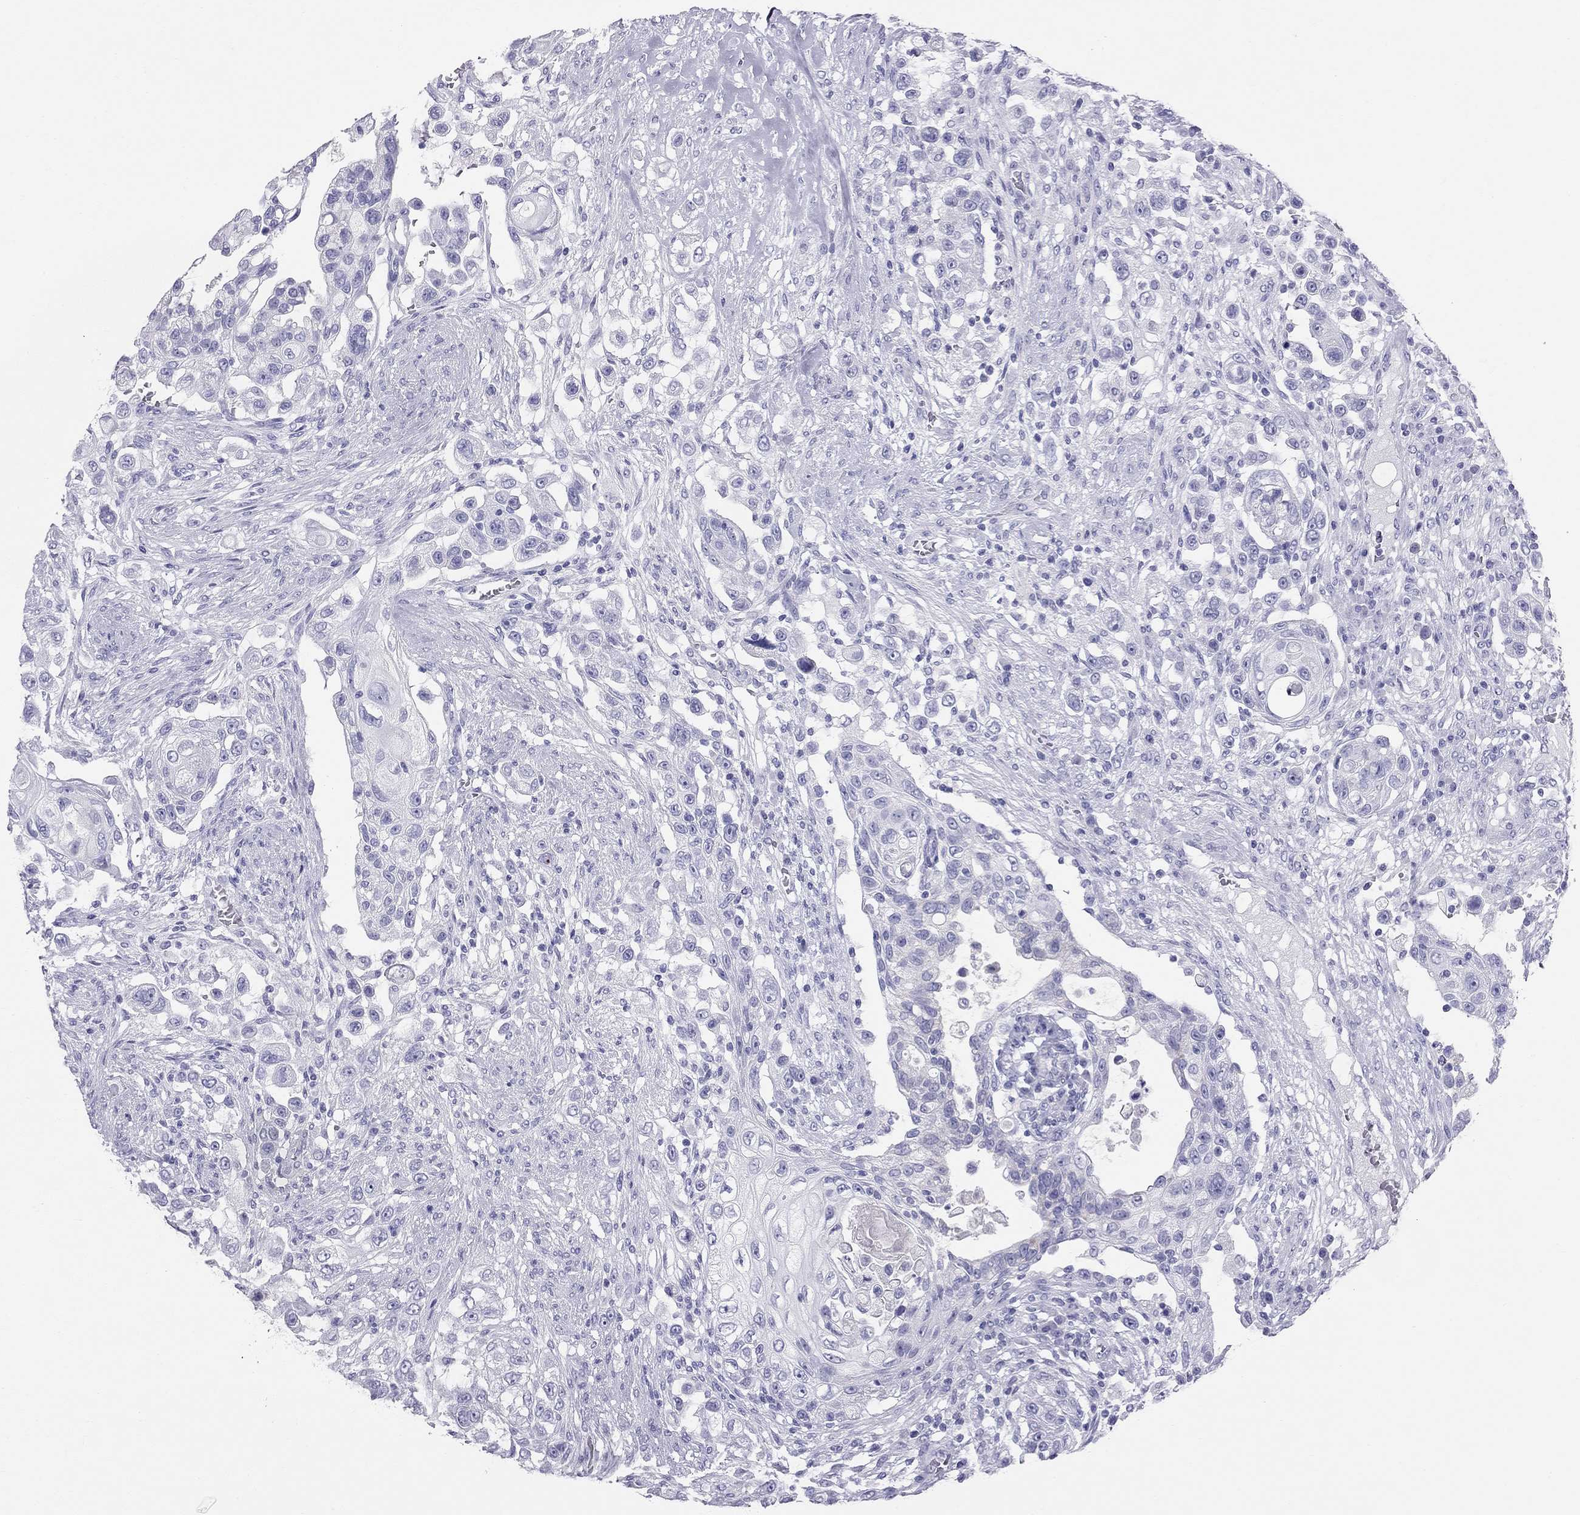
{"staining": {"intensity": "negative", "quantity": "none", "location": "none"}, "tissue": "urothelial cancer", "cell_type": "Tumor cells", "image_type": "cancer", "snomed": [{"axis": "morphology", "description": "Urothelial carcinoma, High grade"}, {"axis": "topography", "description": "Urinary bladder"}], "caption": "Immunohistochemistry (IHC) image of human urothelial carcinoma (high-grade) stained for a protein (brown), which reveals no expression in tumor cells. (Brightfield microscopy of DAB (3,3'-diaminobenzidine) immunohistochemistry at high magnification).", "gene": "TRPM3", "patient": {"sex": "female", "age": 56}}